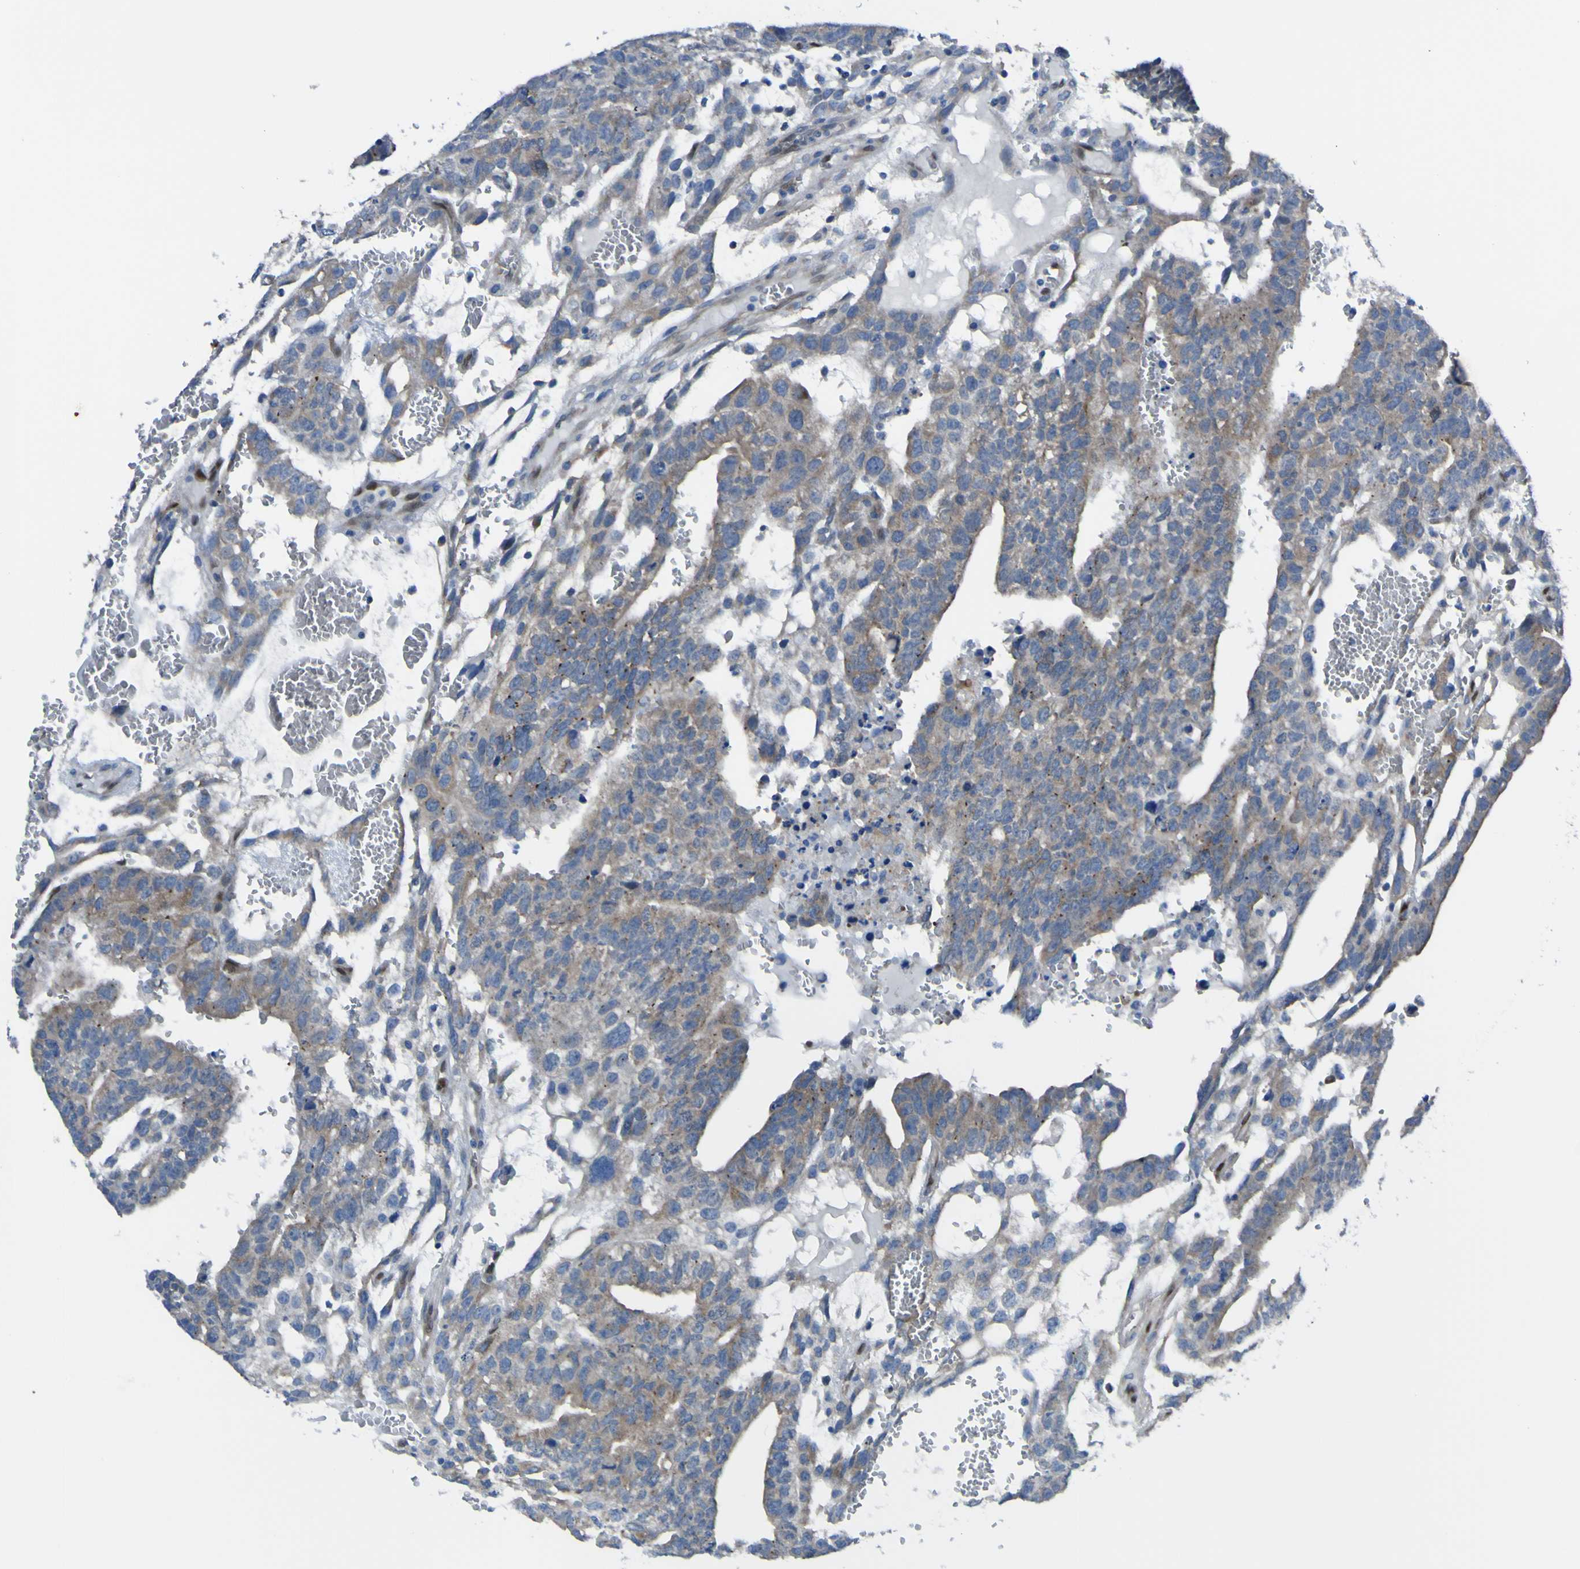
{"staining": {"intensity": "moderate", "quantity": ">75%", "location": "cytoplasmic/membranous"}, "tissue": "testis cancer", "cell_type": "Tumor cells", "image_type": "cancer", "snomed": [{"axis": "morphology", "description": "Seminoma, NOS"}, {"axis": "morphology", "description": "Carcinoma, Embryonal, NOS"}, {"axis": "topography", "description": "Testis"}], "caption": "Immunohistochemistry of testis cancer (seminoma) shows medium levels of moderate cytoplasmic/membranous staining in about >75% of tumor cells.", "gene": "LRRN1", "patient": {"sex": "male", "age": 52}}